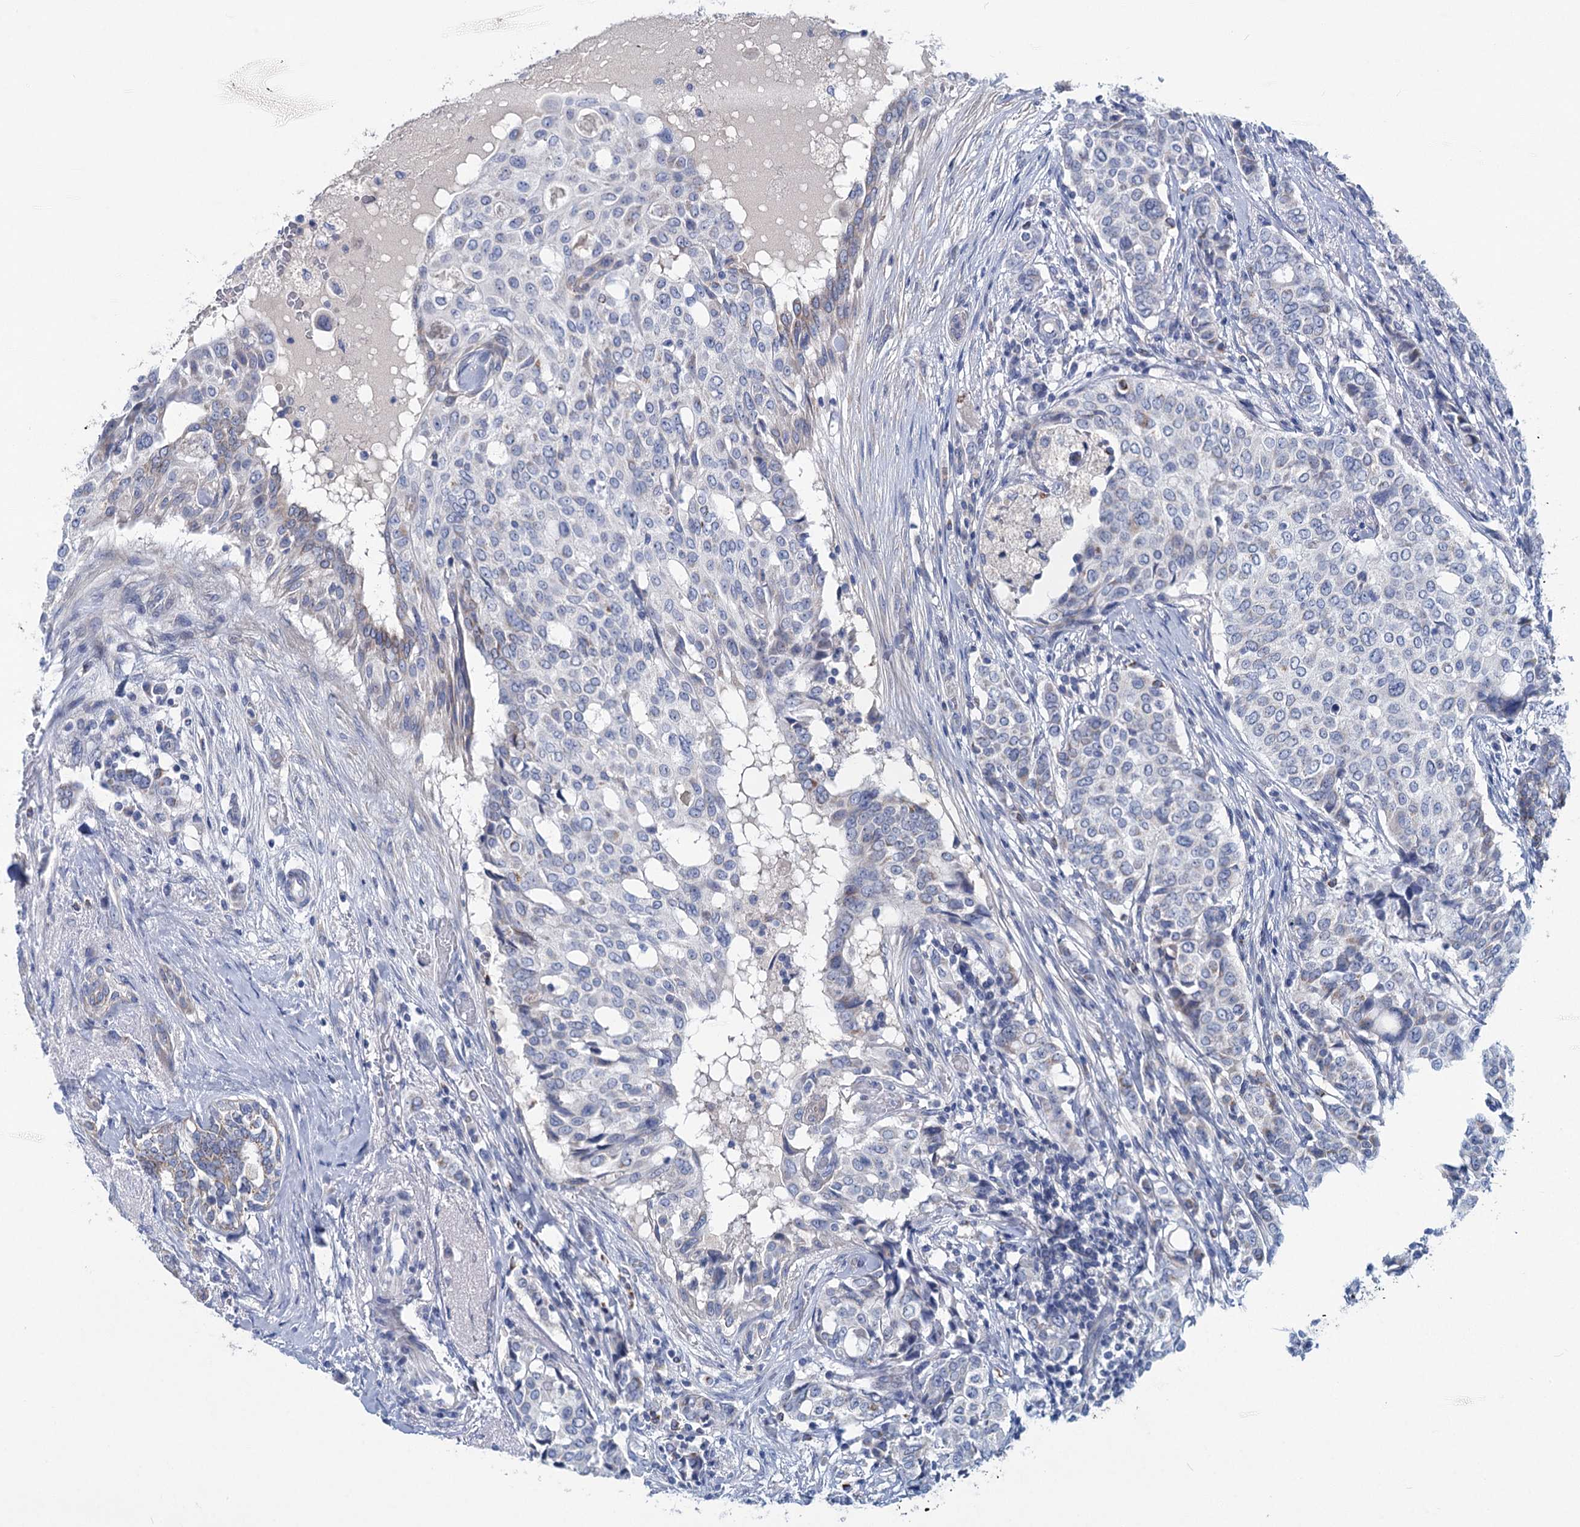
{"staining": {"intensity": "negative", "quantity": "none", "location": "none"}, "tissue": "breast cancer", "cell_type": "Tumor cells", "image_type": "cancer", "snomed": [{"axis": "morphology", "description": "Lobular carcinoma"}, {"axis": "topography", "description": "Breast"}], "caption": "Micrograph shows no significant protein staining in tumor cells of breast cancer.", "gene": "CHDH", "patient": {"sex": "female", "age": 51}}